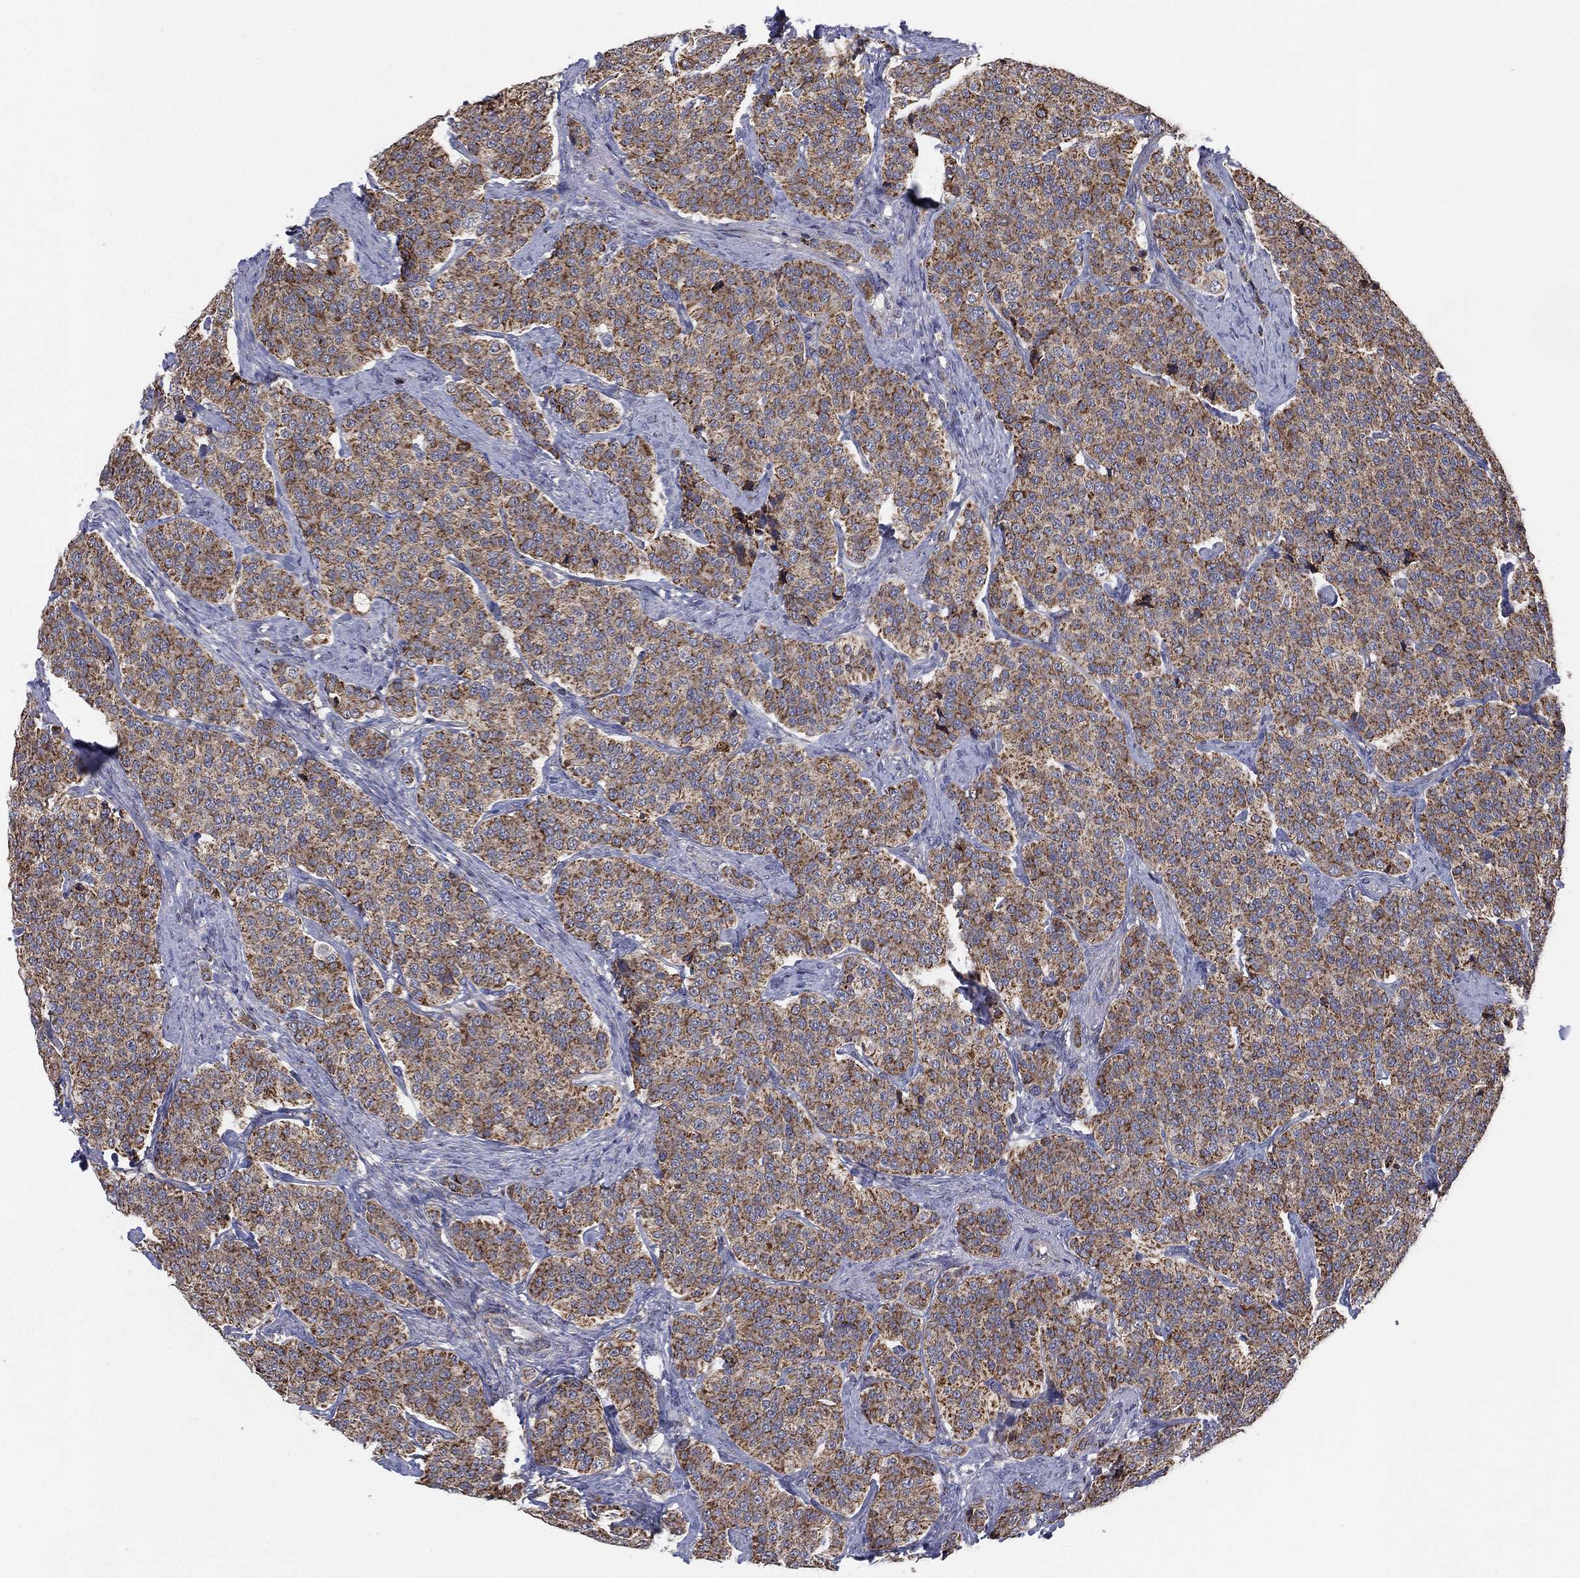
{"staining": {"intensity": "moderate", "quantity": ">75%", "location": "cytoplasmic/membranous"}, "tissue": "carcinoid", "cell_type": "Tumor cells", "image_type": "cancer", "snomed": [{"axis": "morphology", "description": "Carcinoid, malignant, NOS"}, {"axis": "topography", "description": "Small intestine"}], "caption": "Immunohistochemistry histopathology image of malignant carcinoid stained for a protein (brown), which displays medium levels of moderate cytoplasmic/membranous expression in about >75% of tumor cells.", "gene": "PSMG4", "patient": {"sex": "female", "age": 58}}